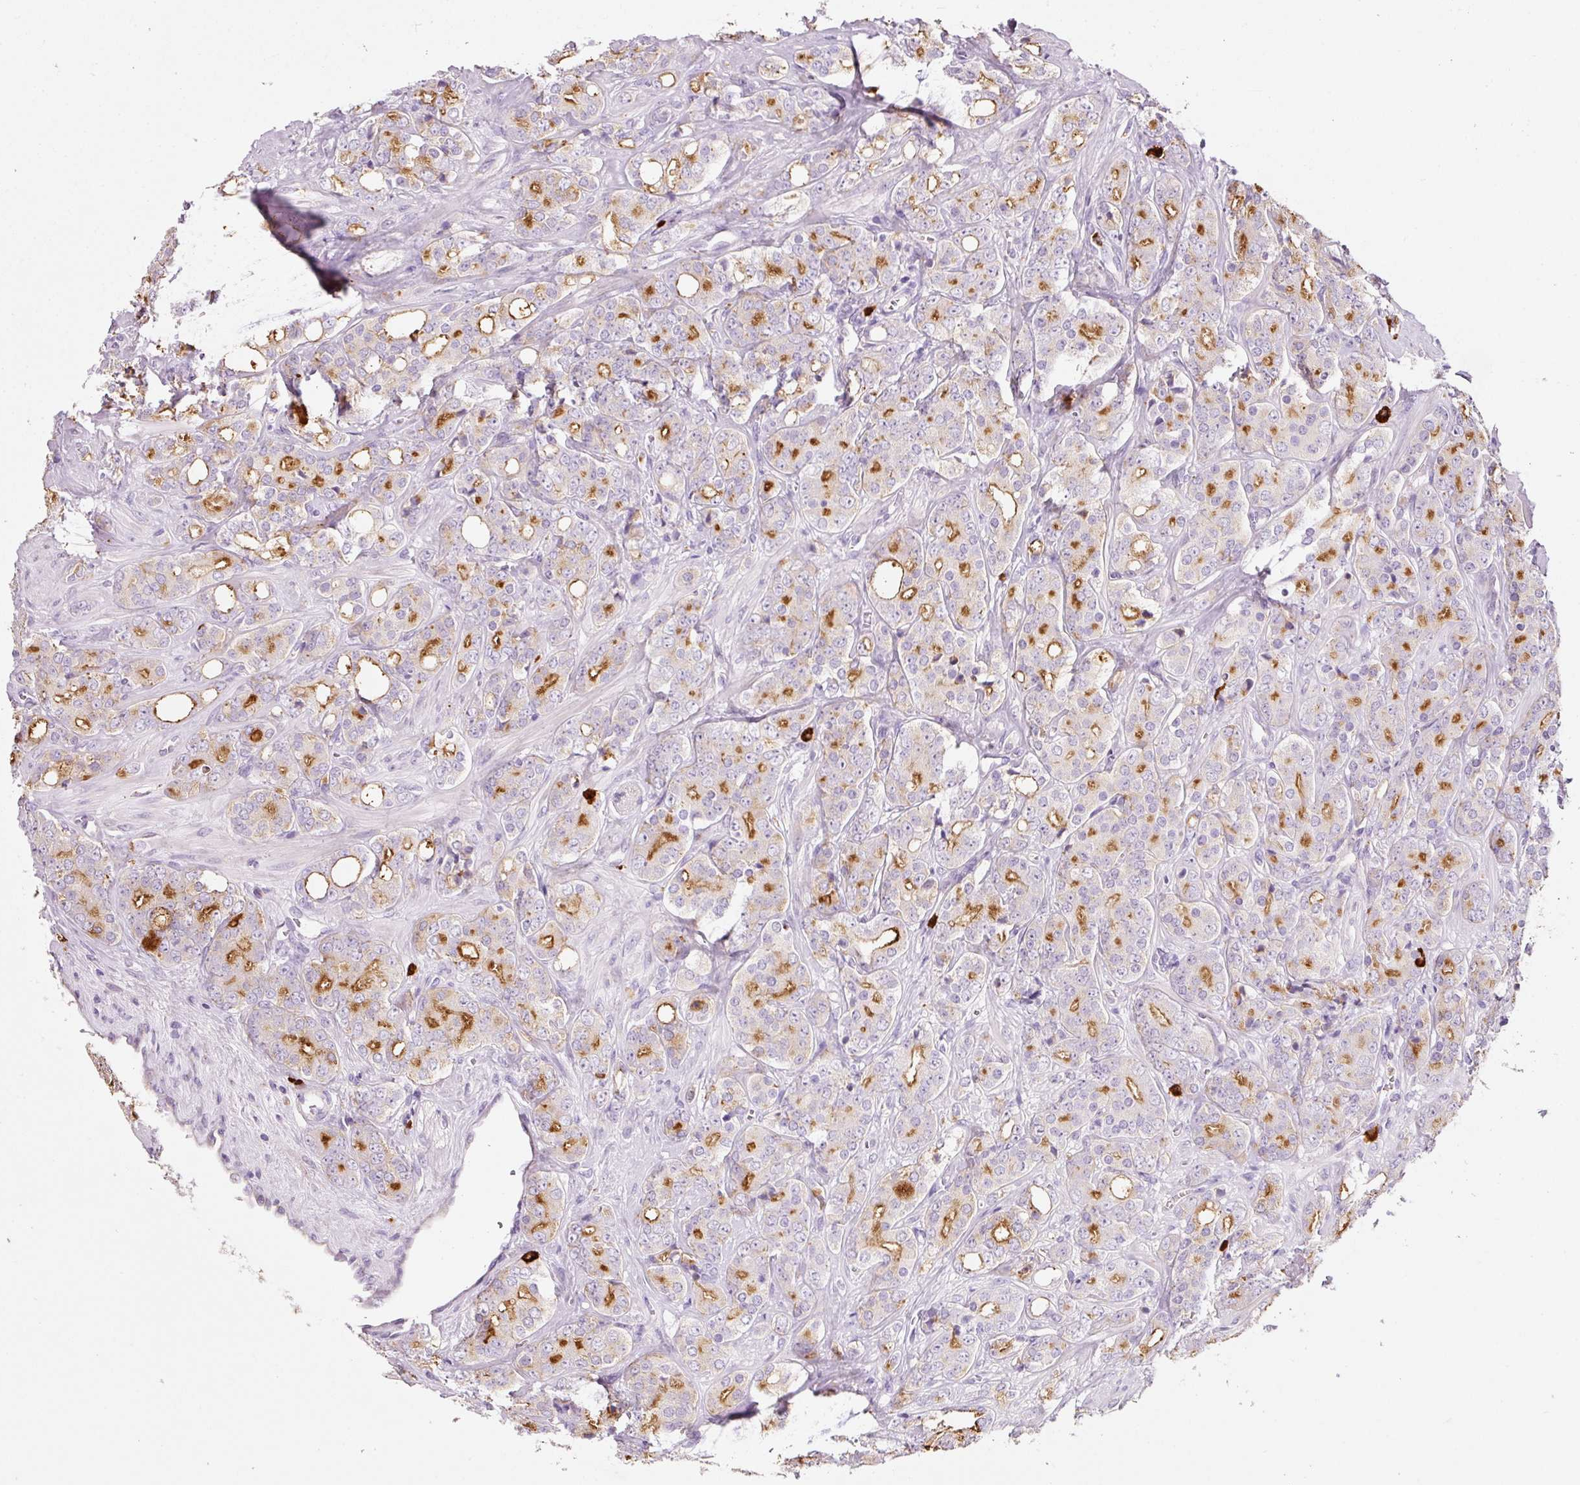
{"staining": {"intensity": "strong", "quantity": "<25%", "location": "cytoplasmic/membranous"}, "tissue": "prostate cancer", "cell_type": "Tumor cells", "image_type": "cancer", "snomed": [{"axis": "morphology", "description": "Adenocarcinoma, High grade"}, {"axis": "topography", "description": "Prostate"}], "caption": "Immunohistochemistry (IHC) photomicrograph of prostate cancer stained for a protein (brown), which demonstrates medium levels of strong cytoplasmic/membranous positivity in approximately <25% of tumor cells.", "gene": "TMC8", "patient": {"sex": "male", "age": 62}}